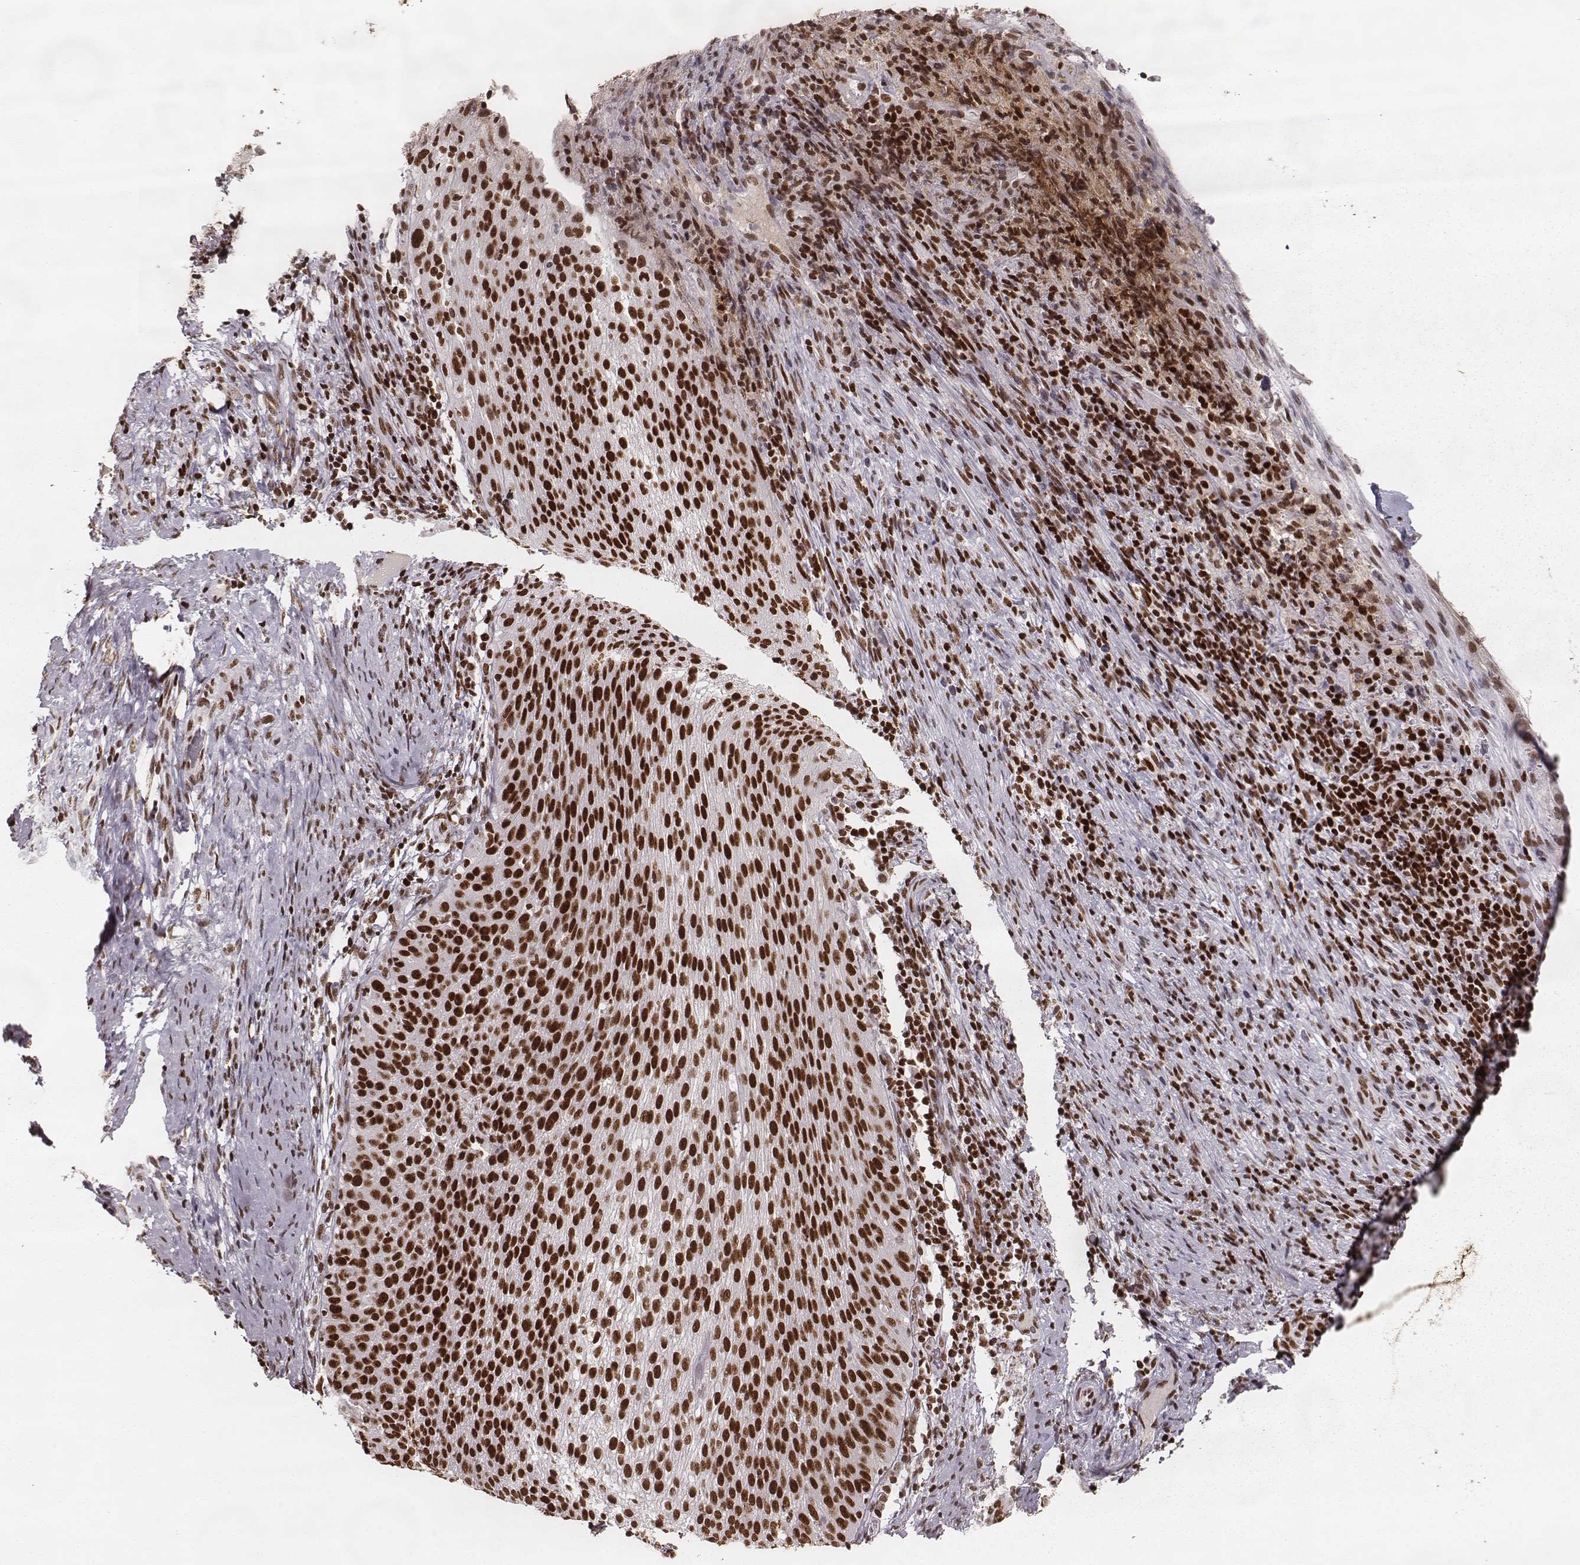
{"staining": {"intensity": "strong", "quantity": ">75%", "location": "nuclear"}, "tissue": "cervical cancer", "cell_type": "Tumor cells", "image_type": "cancer", "snomed": [{"axis": "morphology", "description": "Squamous cell carcinoma, NOS"}, {"axis": "topography", "description": "Cervix"}], "caption": "This micrograph shows IHC staining of cervical cancer, with high strong nuclear positivity in approximately >75% of tumor cells.", "gene": "PARP1", "patient": {"sex": "female", "age": 51}}